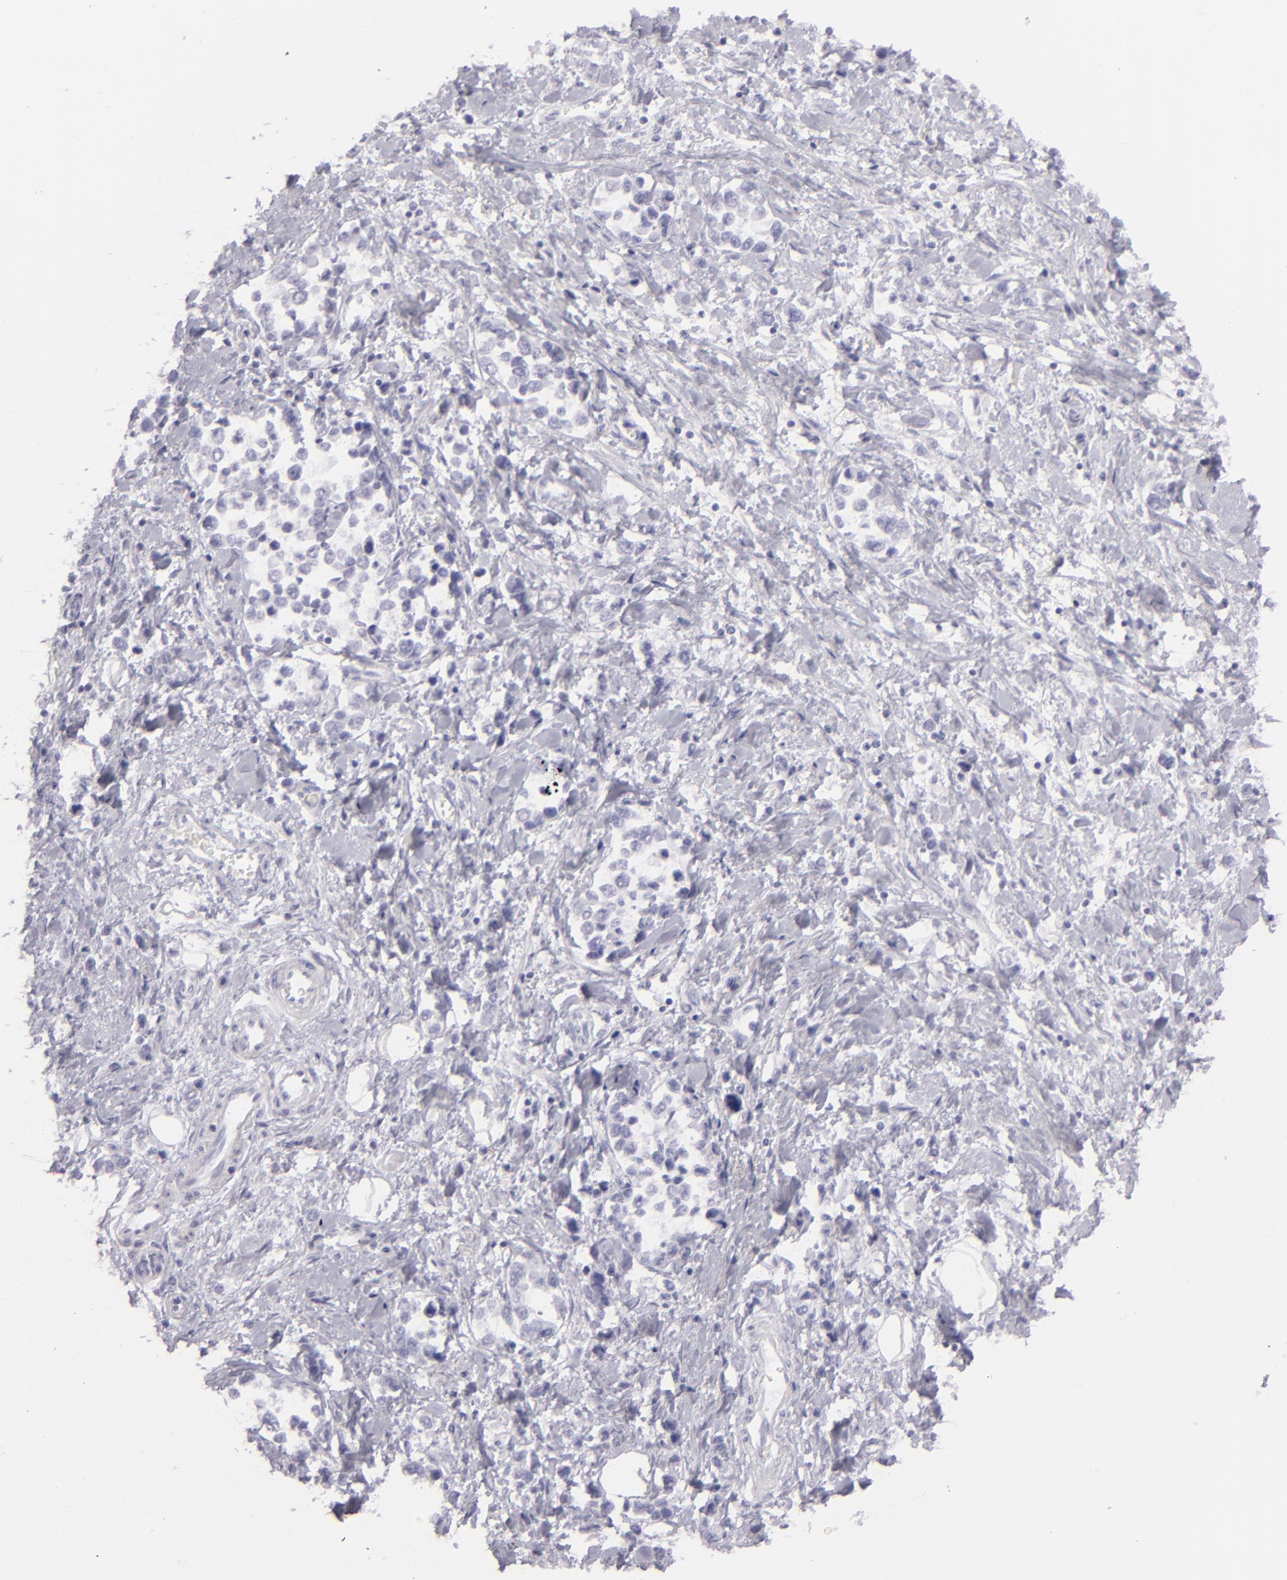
{"staining": {"intensity": "negative", "quantity": "none", "location": "none"}, "tissue": "stomach cancer", "cell_type": "Tumor cells", "image_type": "cancer", "snomed": [{"axis": "morphology", "description": "Adenocarcinoma, NOS"}, {"axis": "topography", "description": "Stomach, upper"}], "caption": "Immunohistochemical staining of human stomach cancer (adenocarcinoma) displays no significant positivity in tumor cells.", "gene": "FLG", "patient": {"sex": "male", "age": 76}}